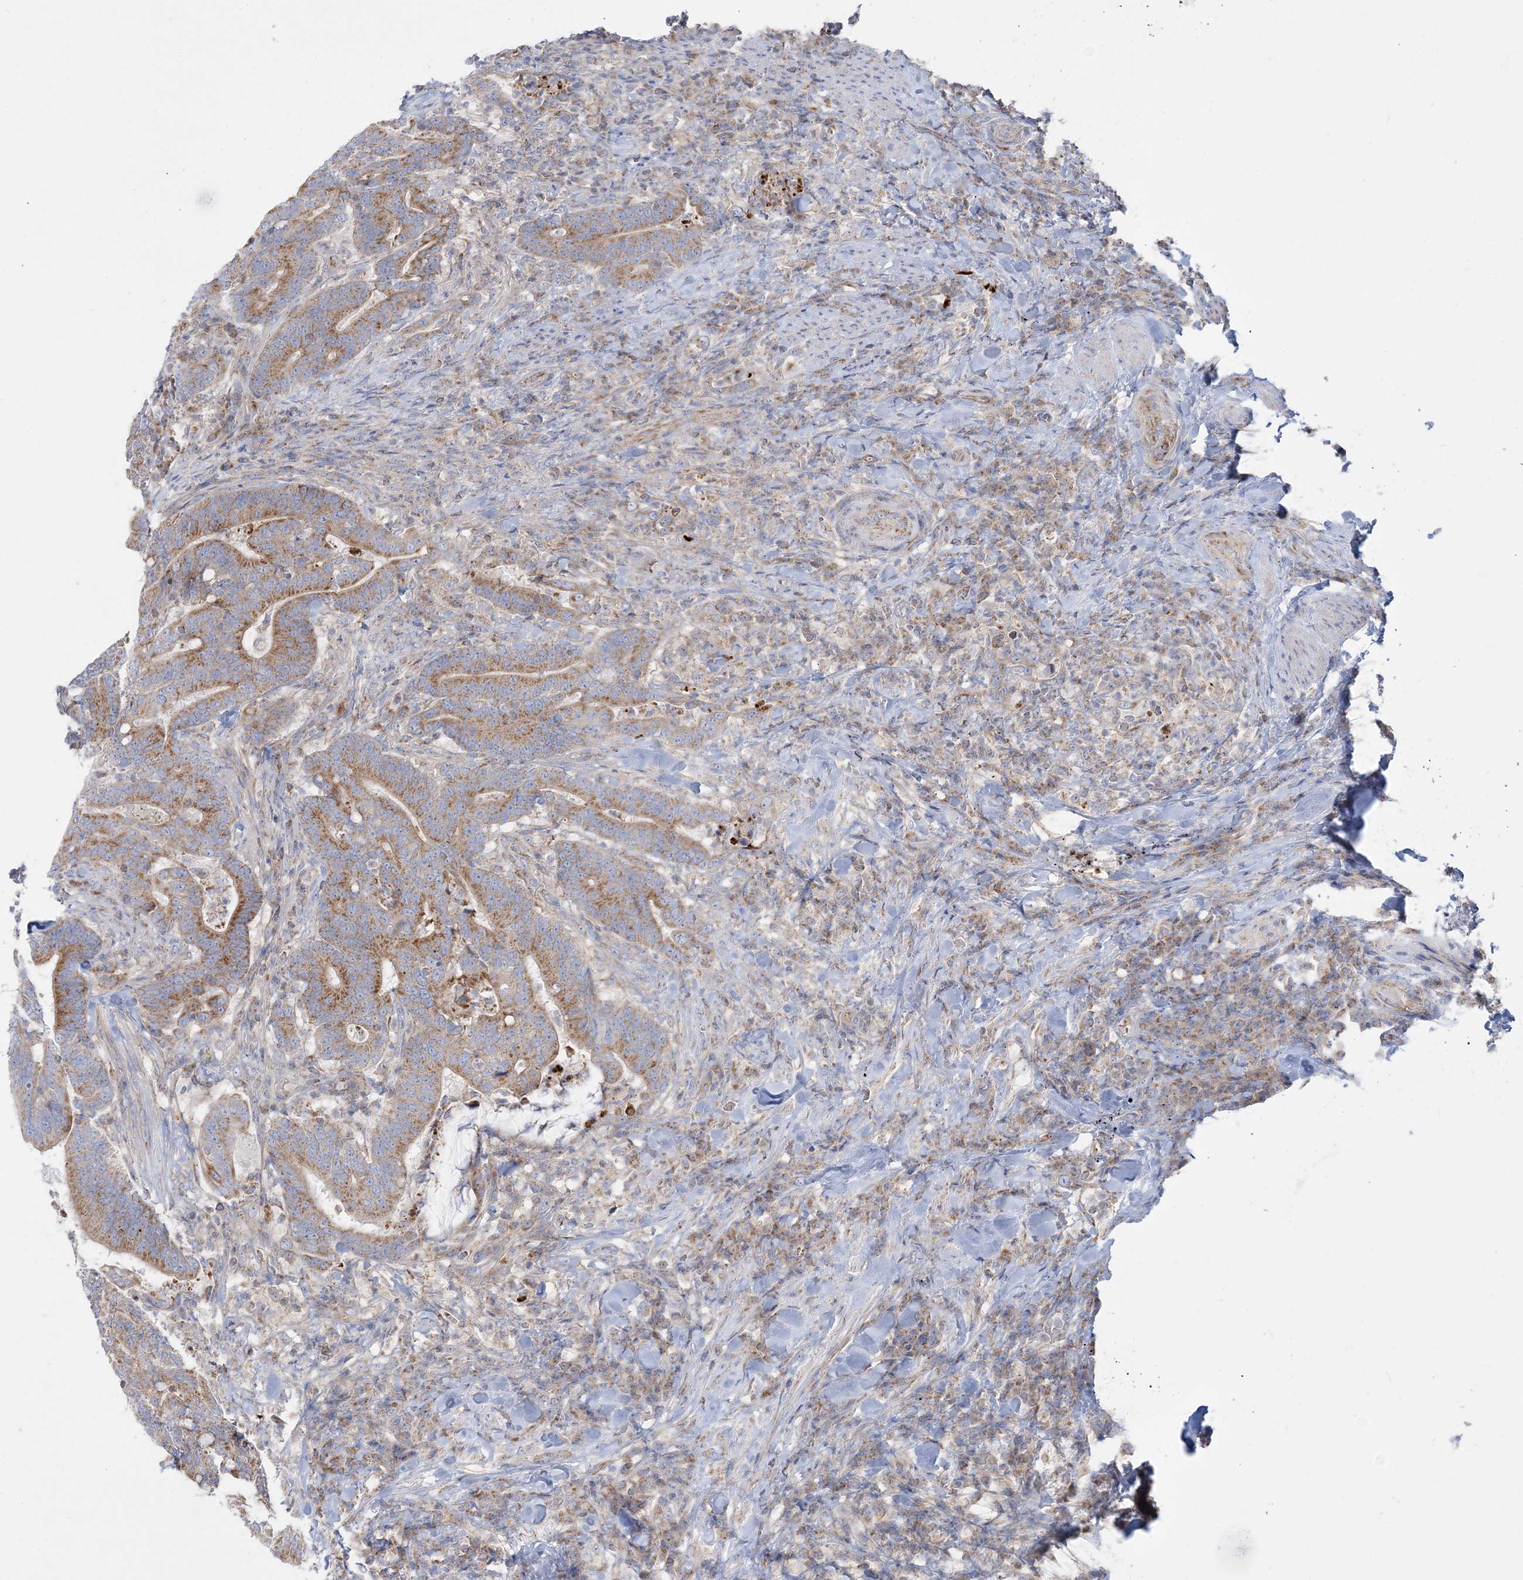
{"staining": {"intensity": "moderate", "quantity": ">75%", "location": "cytoplasmic/membranous"}, "tissue": "colorectal cancer", "cell_type": "Tumor cells", "image_type": "cancer", "snomed": [{"axis": "morphology", "description": "Adenocarcinoma, NOS"}, {"axis": "topography", "description": "Colon"}], "caption": "IHC photomicrograph of human colorectal cancer stained for a protein (brown), which shows medium levels of moderate cytoplasmic/membranous expression in about >75% of tumor cells.", "gene": "TBC1D14", "patient": {"sex": "female", "age": 66}}